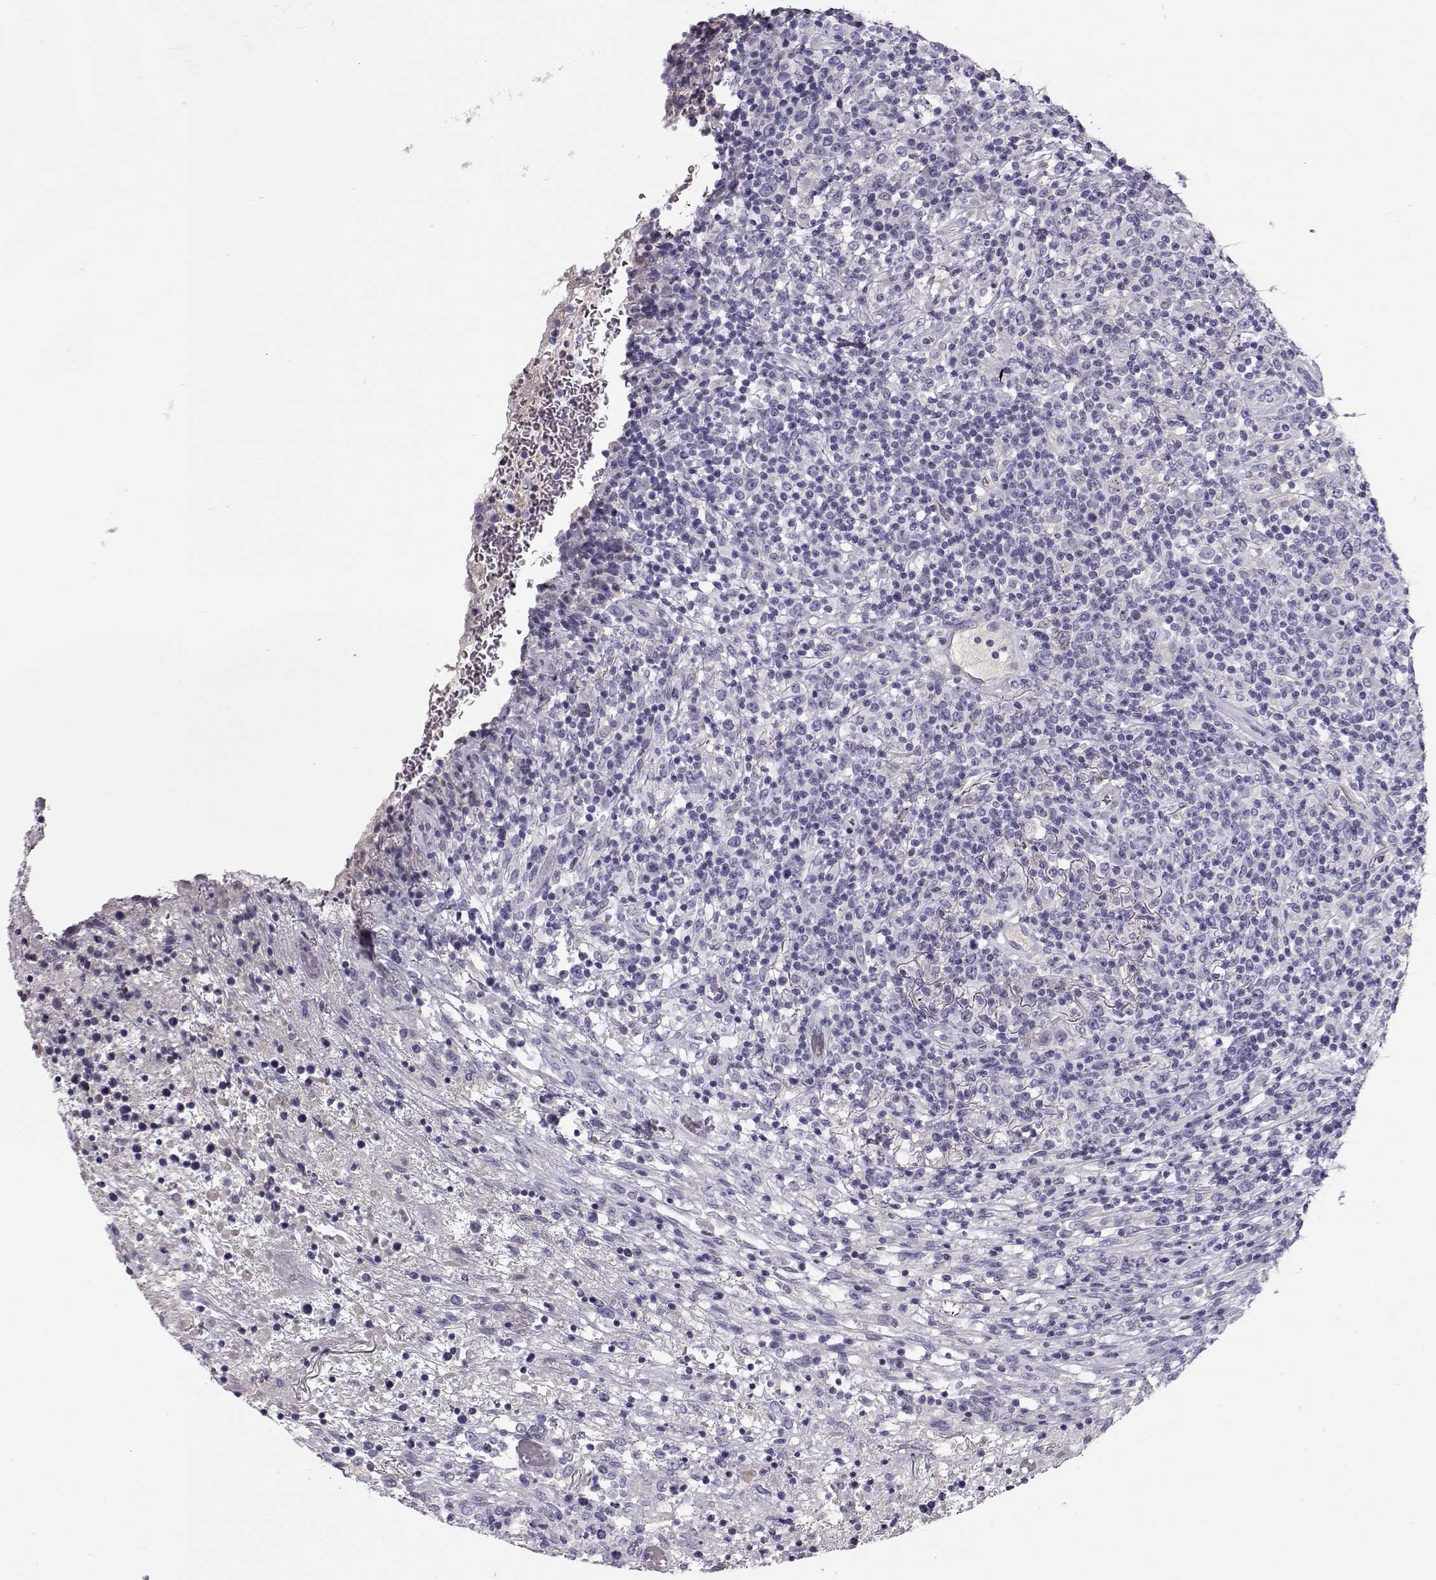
{"staining": {"intensity": "negative", "quantity": "none", "location": "none"}, "tissue": "lymphoma", "cell_type": "Tumor cells", "image_type": "cancer", "snomed": [{"axis": "morphology", "description": "Malignant lymphoma, non-Hodgkin's type, High grade"}, {"axis": "topography", "description": "Lung"}], "caption": "This image is of lymphoma stained with IHC to label a protein in brown with the nuclei are counter-stained blue. There is no positivity in tumor cells.", "gene": "GPR26", "patient": {"sex": "male", "age": 79}}